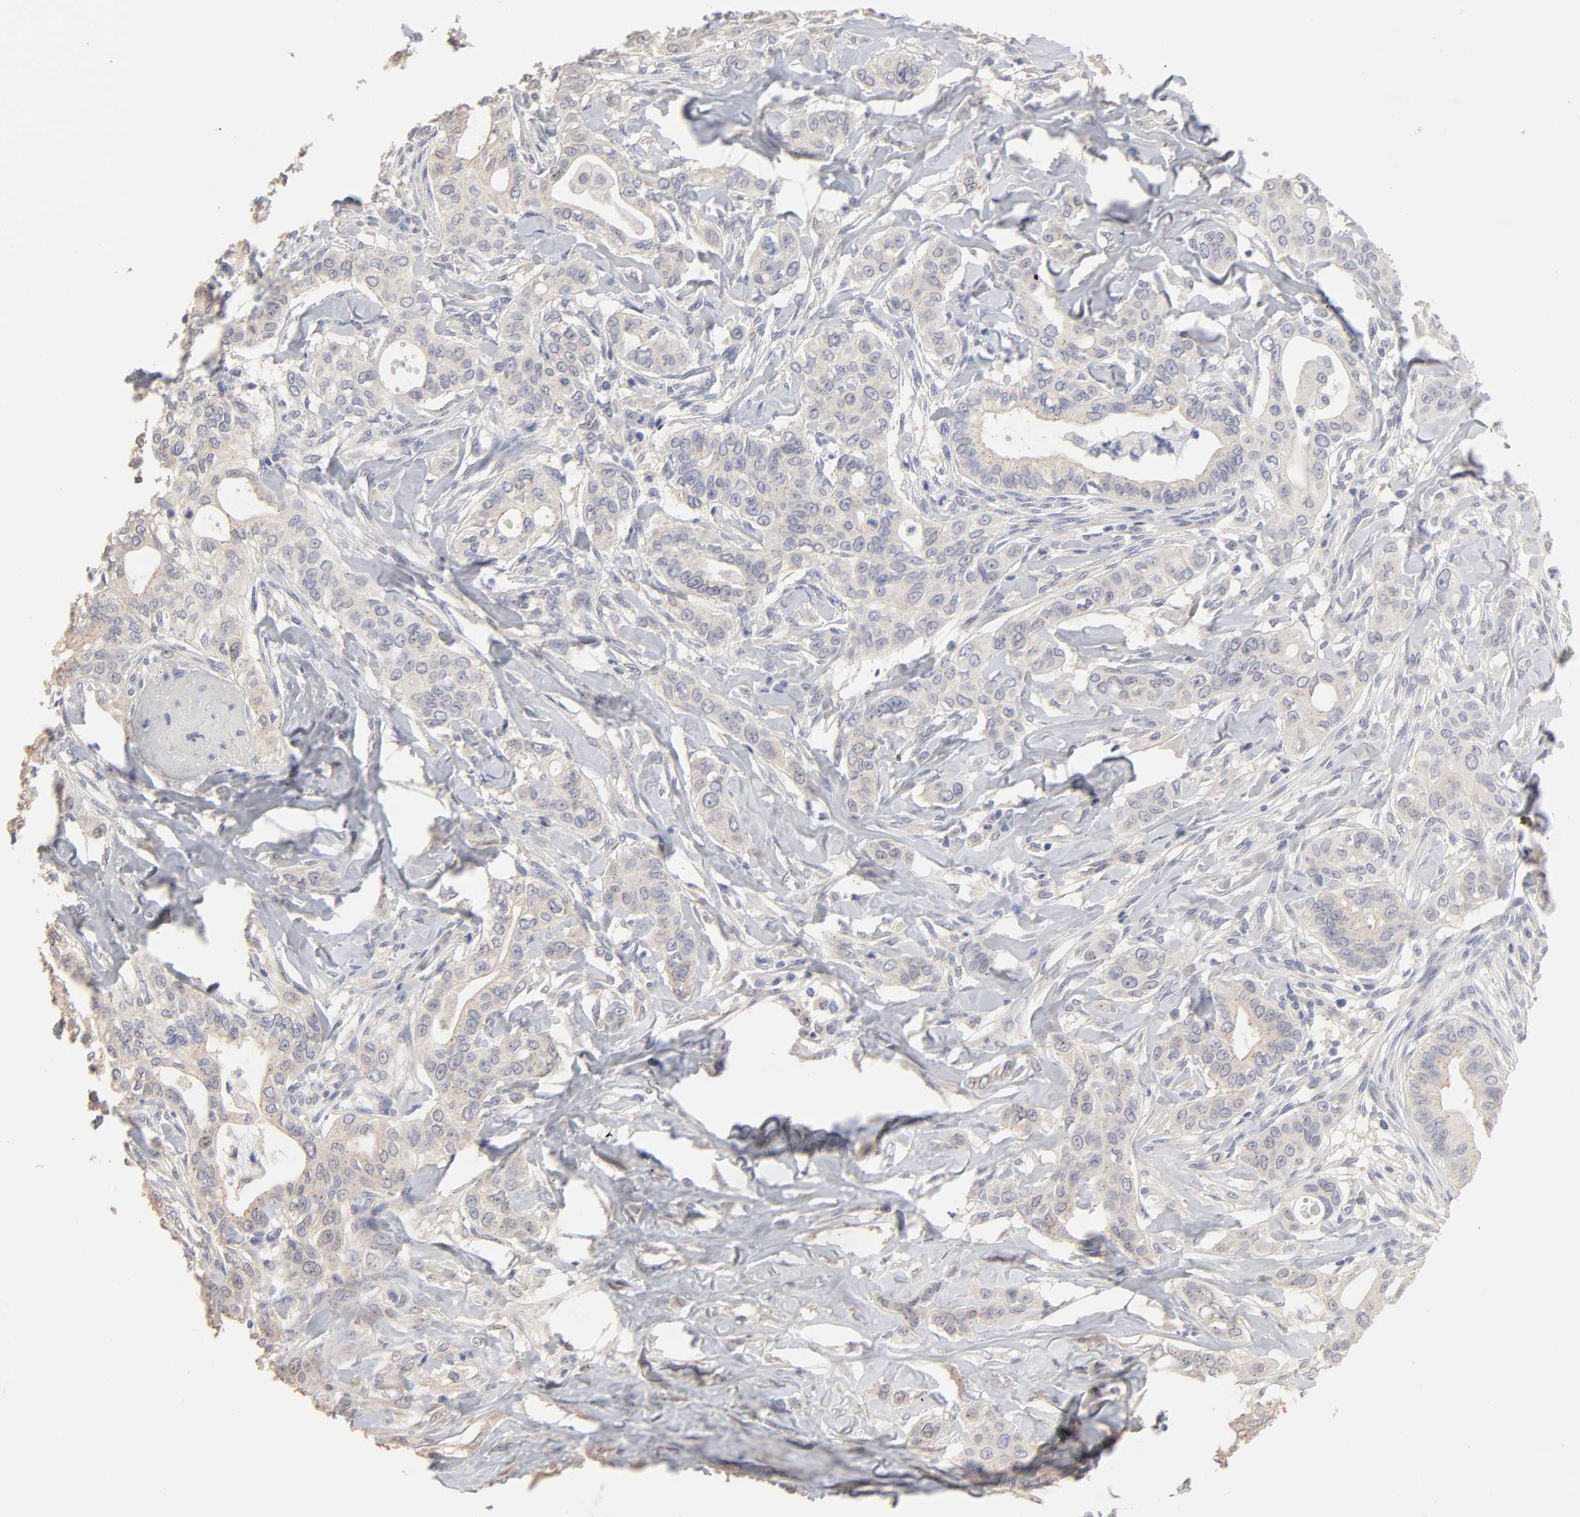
{"staining": {"intensity": "weak", "quantity": "<25%", "location": "cytoplasmic/membranous"}, "tissue": "liver cancer", "cell_type": "Tumor cells", "image_type": "cancer", "snomed": [{"axis": "morphology", "description": "Cholangiocarcinoma"}, {"axis": "topography", "description": "Liver"}], "caption": "Tumor cells show no significant protein staining in liver cancer (cholangiocarcinoma).", "gene": "DNAL4", "patient": {"sex": "female", "age": 67}}